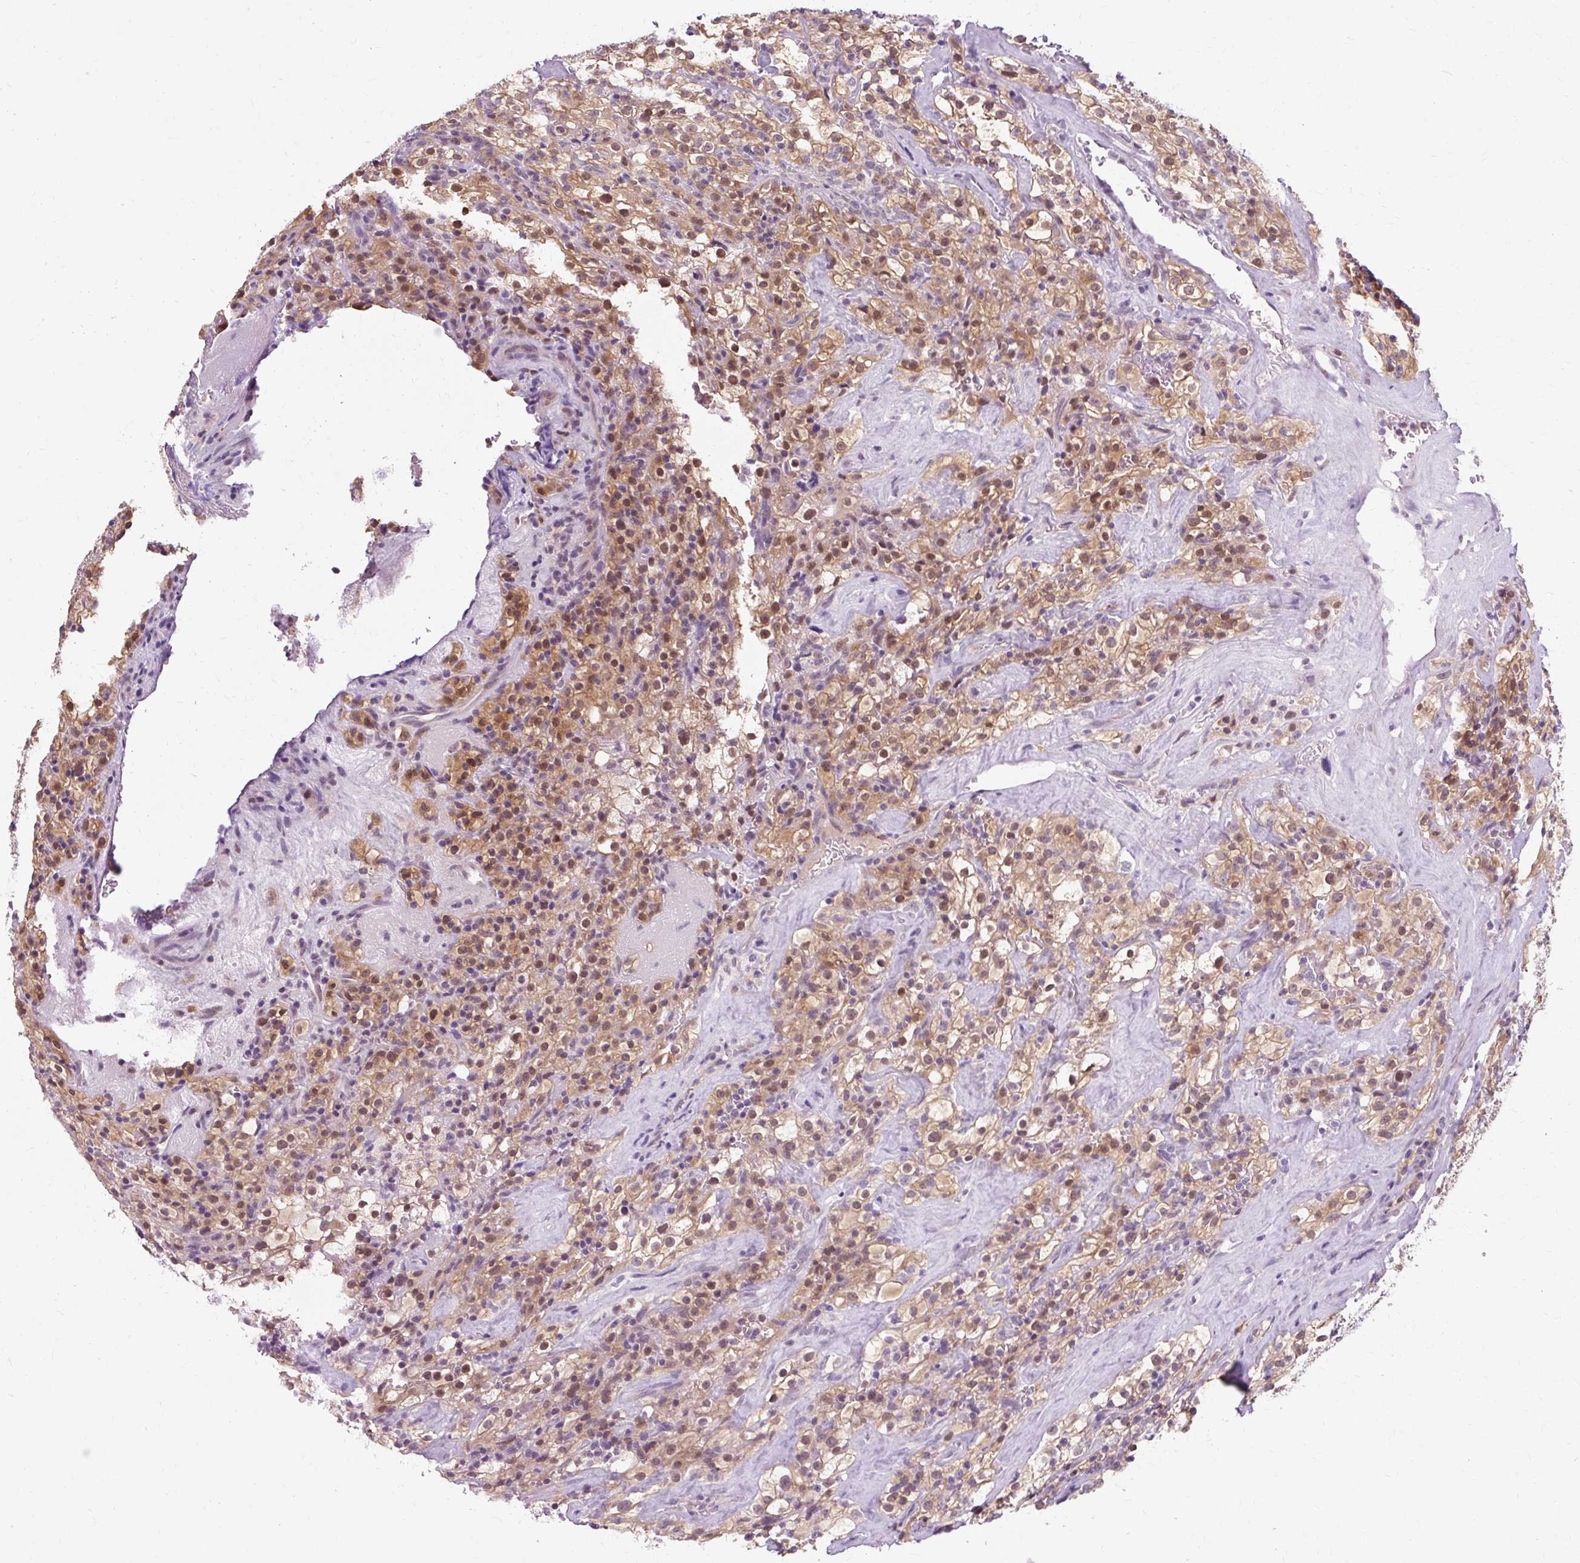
{"staining": {"intensity": "moderate", "quantity": ">75%", "location": "cytoplasmic/membranous,nuclear"}, "tissue": "renal cancer", "cell_type": "Tumor cells", "image_type": "cancer", "snomed": [{"axis": "morphology", "description": "Adenocarcinoma, NOS"}, {"axis": "topography", "description": "Kidney"}], "caption": "Protein positivity by IHC reveals moderate cytoplasmic/membranous and nuclear staining in about >75% of tumor cells in renal adenocarcinoma.", "gene": "RYBP", "patient": {"sex": "female", "age": 74}}